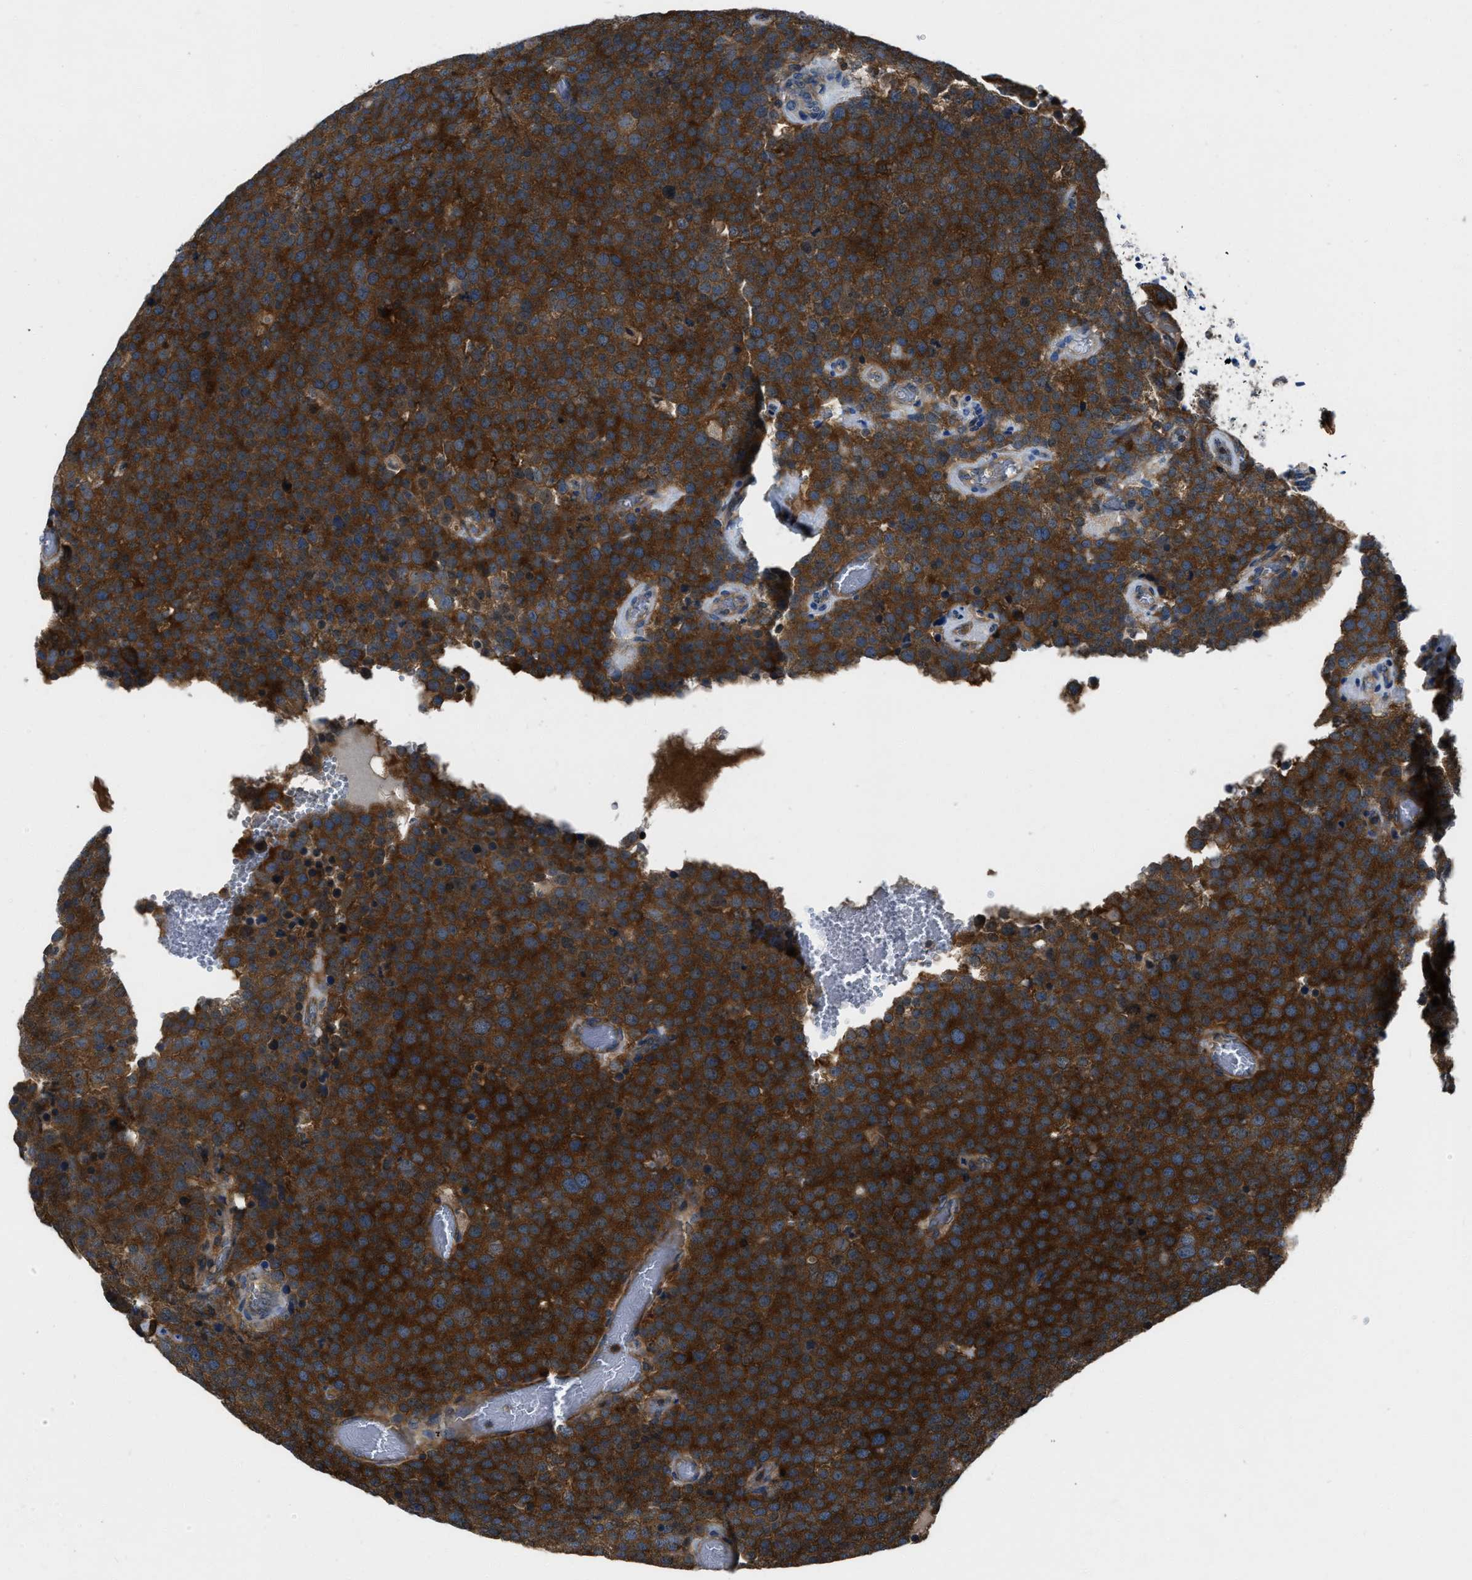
{"staining": {"intensity": "strong", "quantity": ">75%", "location": "cytoplasmic/membranous"}, "tissue": "testis cancer", "cell_type": "Tumor cells", "image_type": "cancer", "snomed": [{"axis": "morphology", "description": "Normal tissue, NOS"}, {"axis": "morphology", "description": "Seminoma, NOS"}, {"axis": "topography", "description": "Testis"}], "caption": "The image demonstrates staining of testis cancer (seminoma), revealing strong cytoplasmic/membranous protein staining (brown color) within tumor cells.", "gene": "YARS1", "patient": {"sex": "male", "age": 71}}